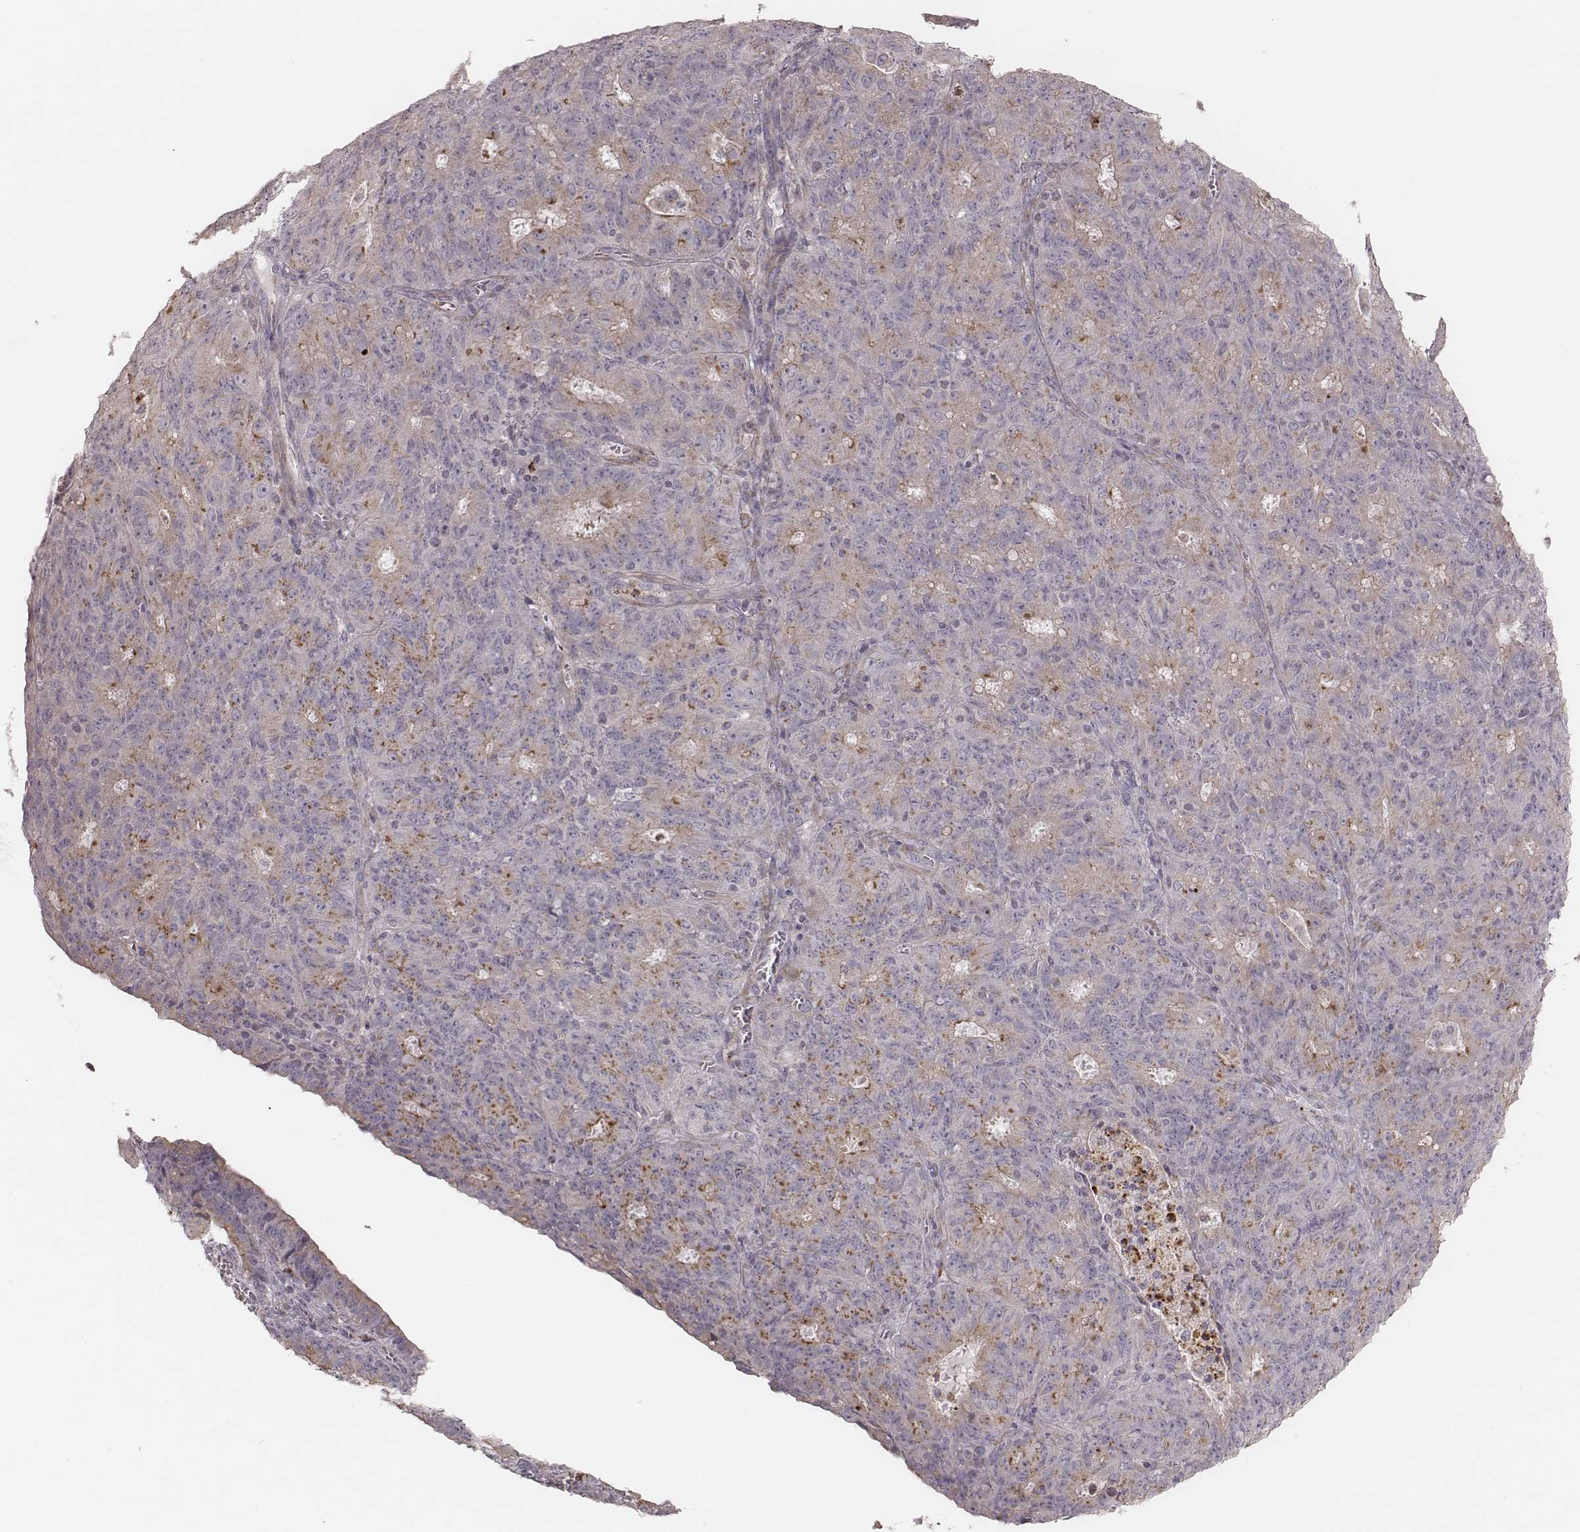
{"staining": {"intensity": "weak", "quantity": "<25%", "location": "cytoplasmic/membranous"}, "tissue": "ovarian cancer", "cell_type": "Tumor cells", "image_type": "cancer", "snomed": [{"axis": "morphology", "description": "Carcinoma, endometroid"}, {"axis": "topography", "description": "Ovary"}], "caption": "High power microscopy photomicrograph of an immunohistochemistry (IHC) image of endometroid carcinoma (ovarian), revealing no significant expression in tumor cells.", "gene": "ABCA7", "patient": {"sex": "female", "age": 42}}